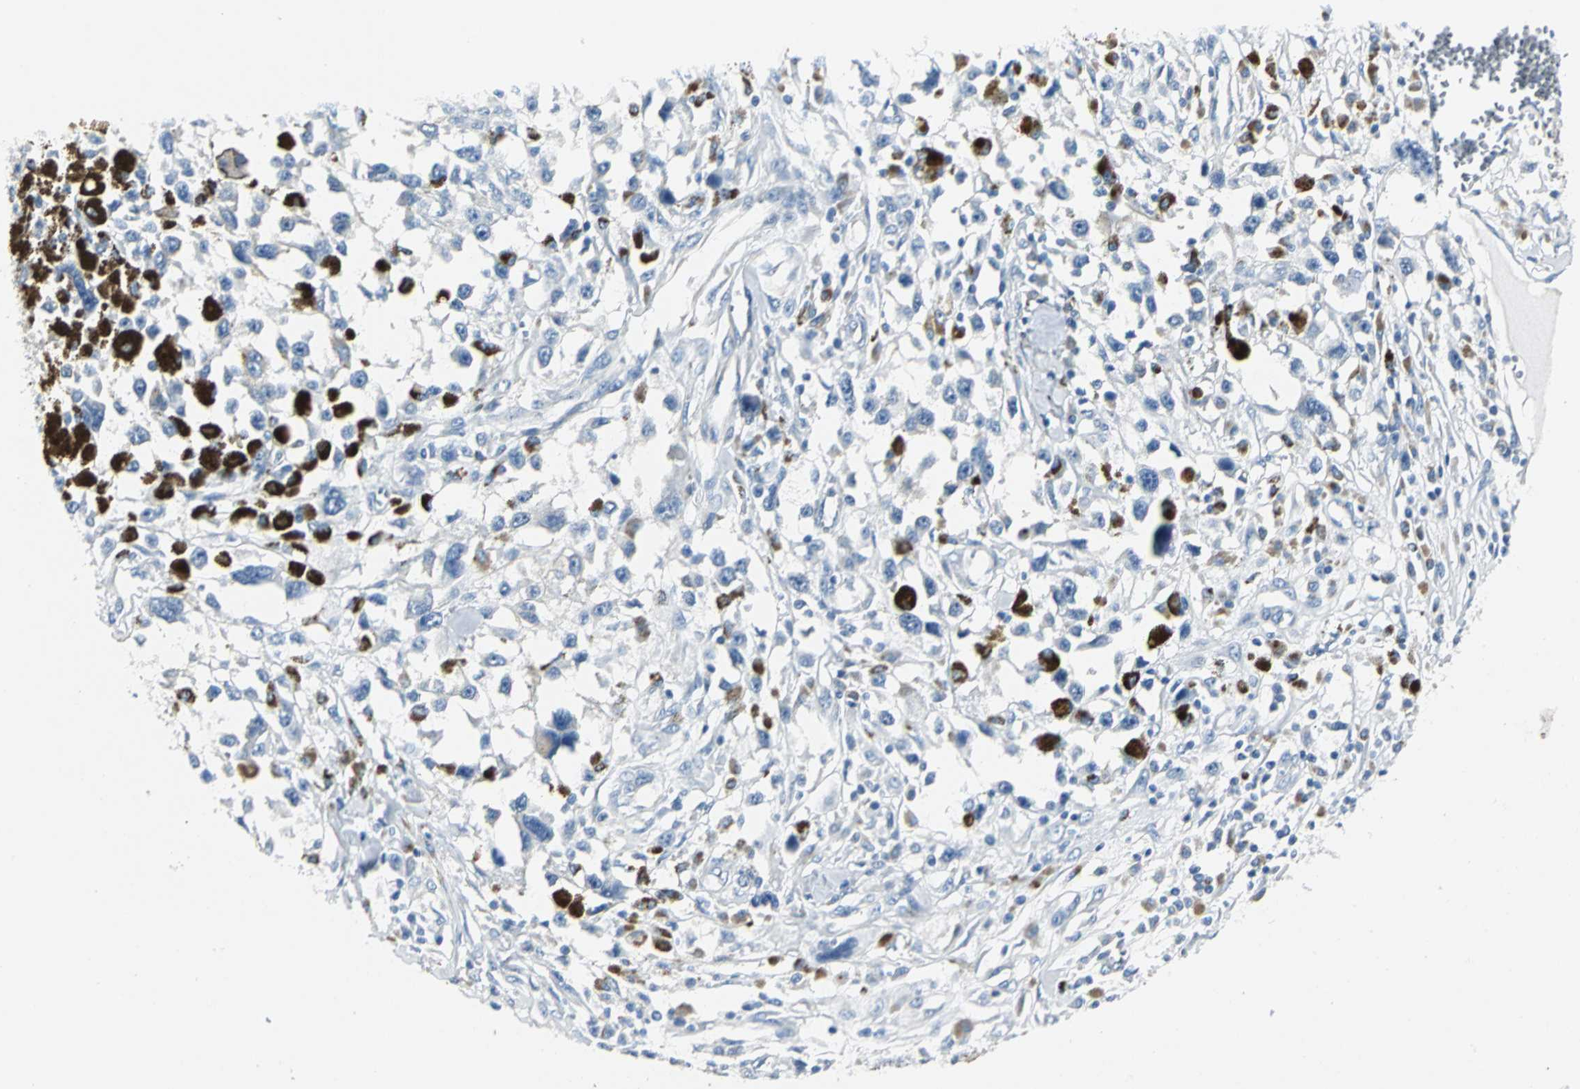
{"staining": {"intensity": "negative", "quantity": "none", "location": "none"}, "tissue": "melanoma", "cell_type": "Tumor cells", "image_type": "cancer", "snomed": [{"axis": "morphology", "description": "Malignant melanoma, Metastatic site"}, {"axis": "topography", "description": "Lymph node"}], "caption": "An immunohistochemistry photomicrograph of malignant melanoma (metastatic site) is shown. There is no staining in tumor cells of malignant melanoma (metastatic site).", "gene": "RIPOR1", "patient": {"sex": "male", "age": 59}}